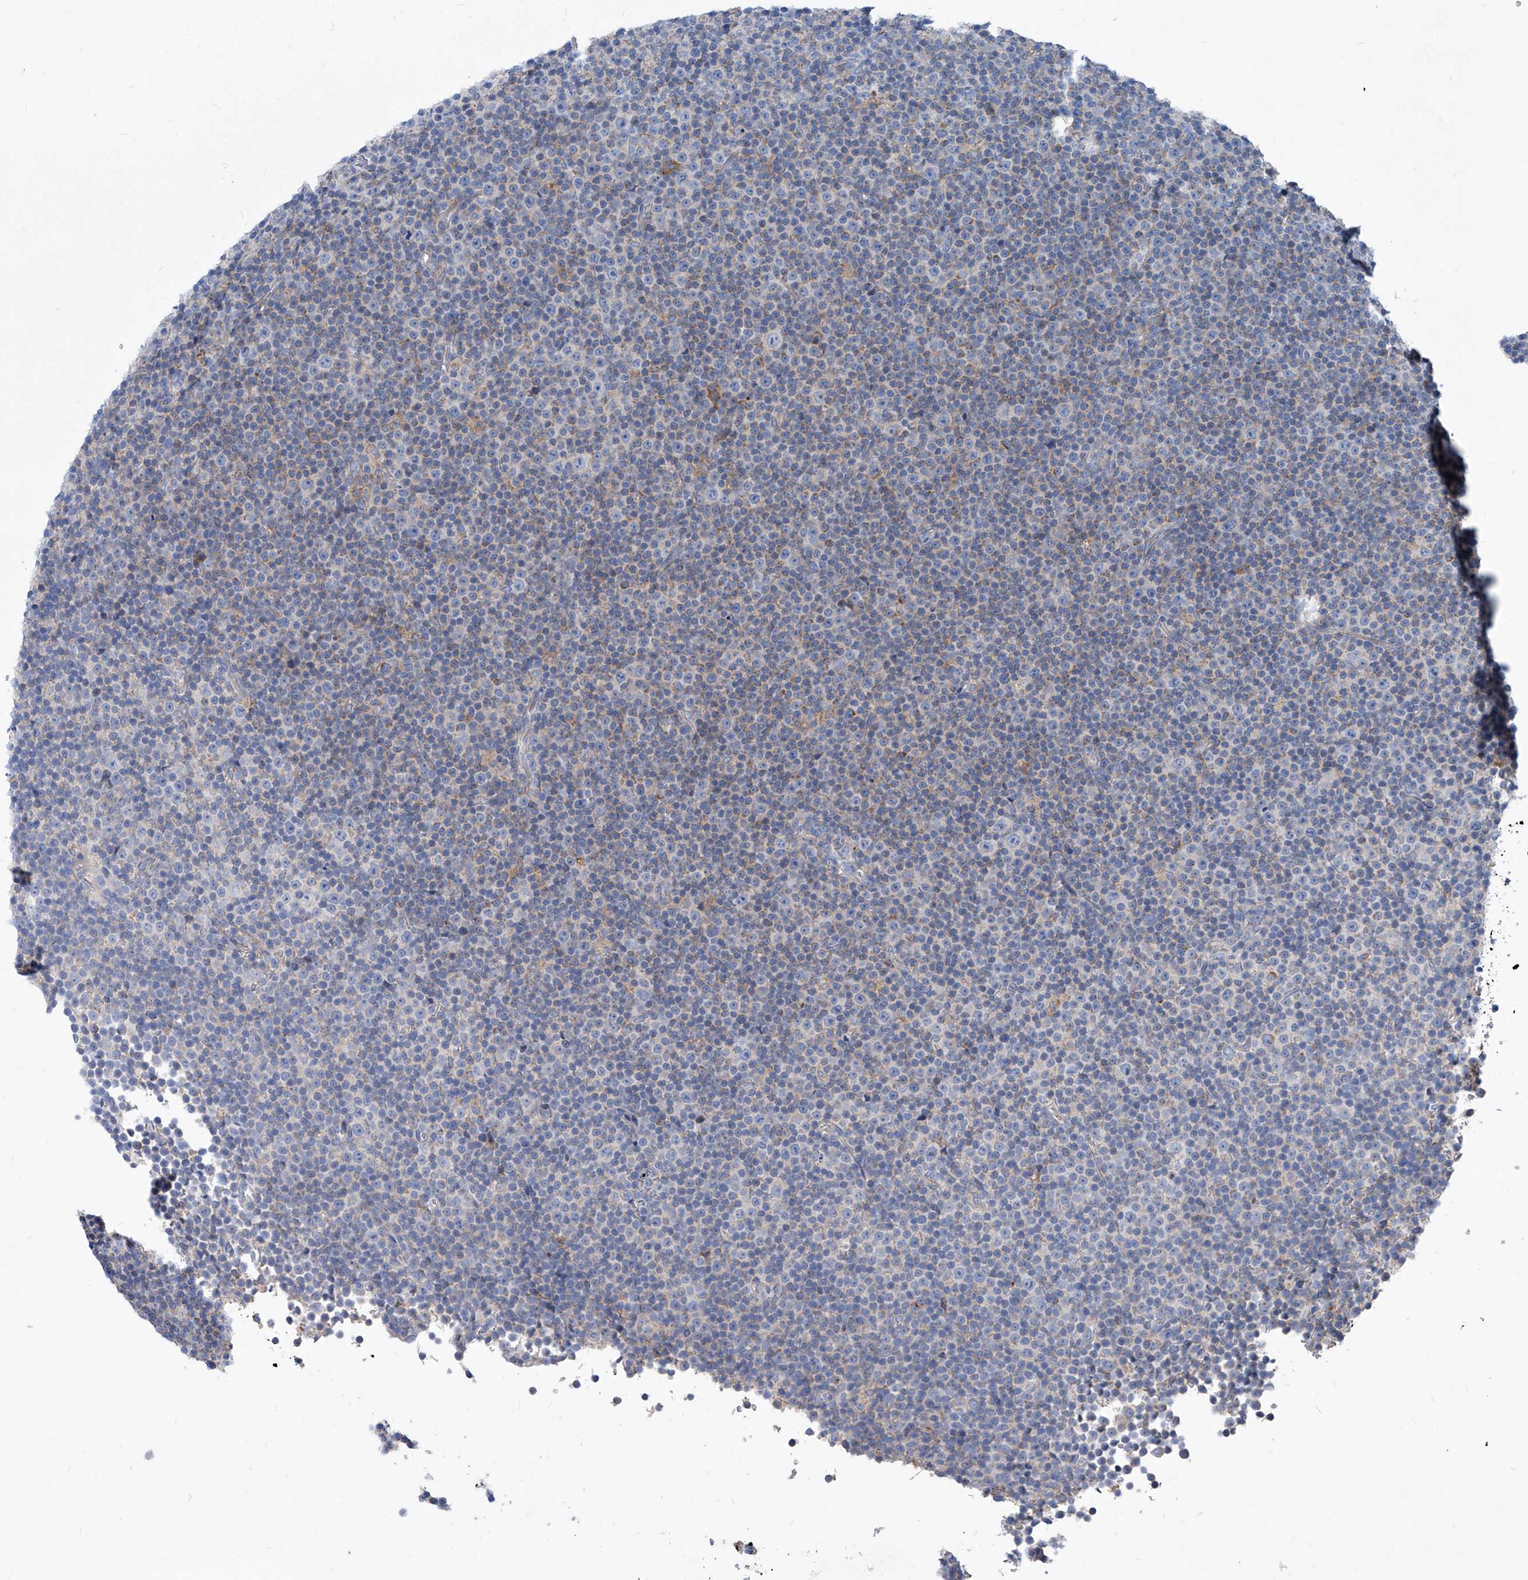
{"staining": {"intensity": "negative", "quantity": "none", "location": "none"}, "tissue": "lymphoma", "cell_type": "Tumor cells", "image_type": "cancer", "snomed": [{"axis": "morphology", "description": "Malignant lymphoma, non-Hodgkin's type, Low grade"}, {"axis": "topography", "description": "Lymph node"}], "caption": "A photomicrograph of human malignant lymphoma, non-Hodgkin's type (low-grade) is negative for staining in tumor cells.", "gene": "EPHA8", "patient": {"sex": "female", "age": 67}}